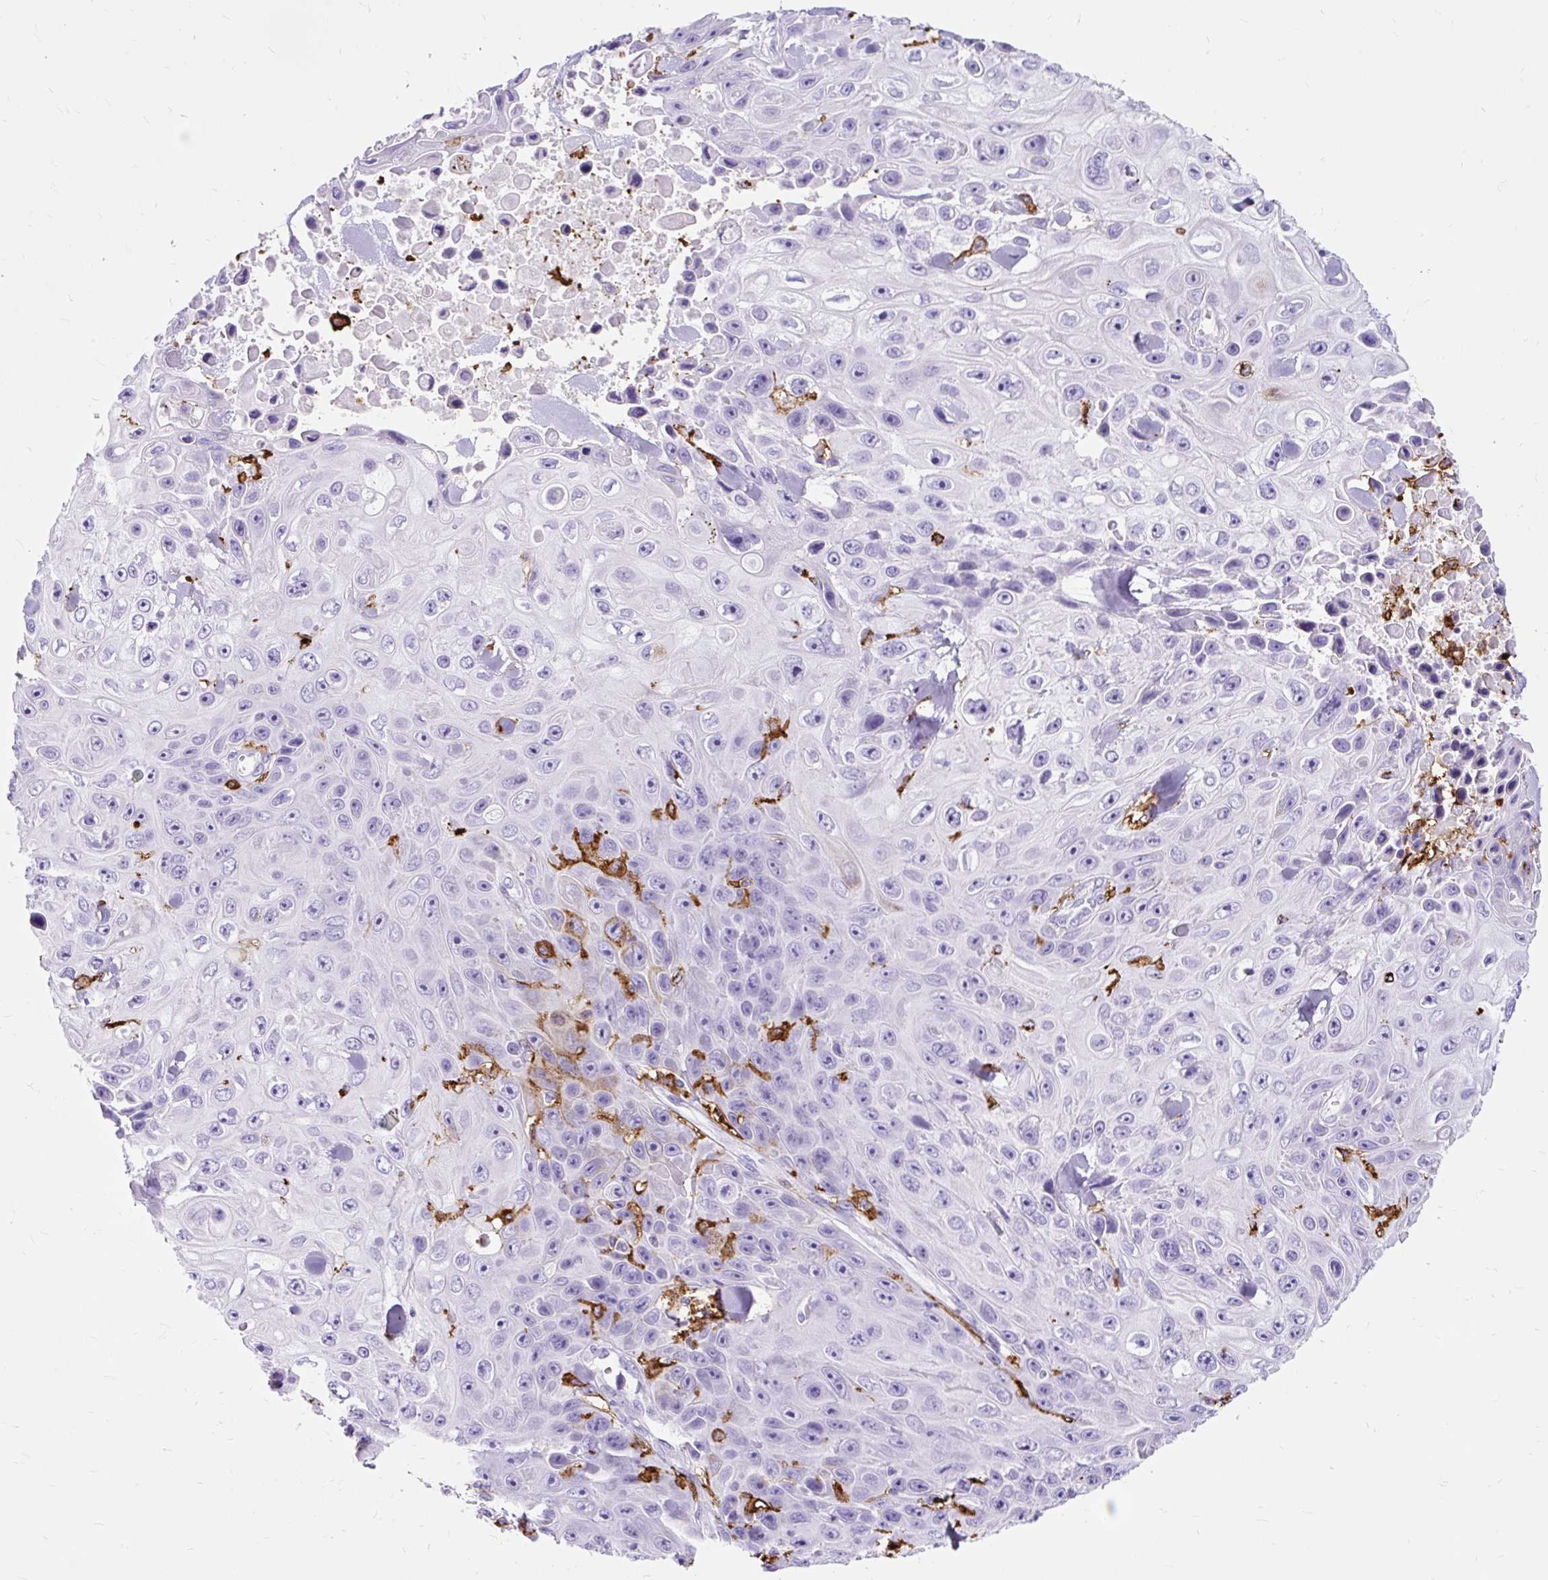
{"staining": {"intensity": "negative", "quantity": "none", "location": "none"}, "tissue": "skin cancer", "cell_type": "Tumor cells", "image_type": "cancer", "snomed": [{"axis": "morphology", "description": "Squamous cell carcinoma, NOS"}, {"axis": "topography", "description": "Skin"}], "caption": "Micrograph shows no significant protein positivity in tumor cells of skin squamous cell carcinoma.", "gene": "HLA-DRA", "patient": {"sex": "male", "age": 82}}